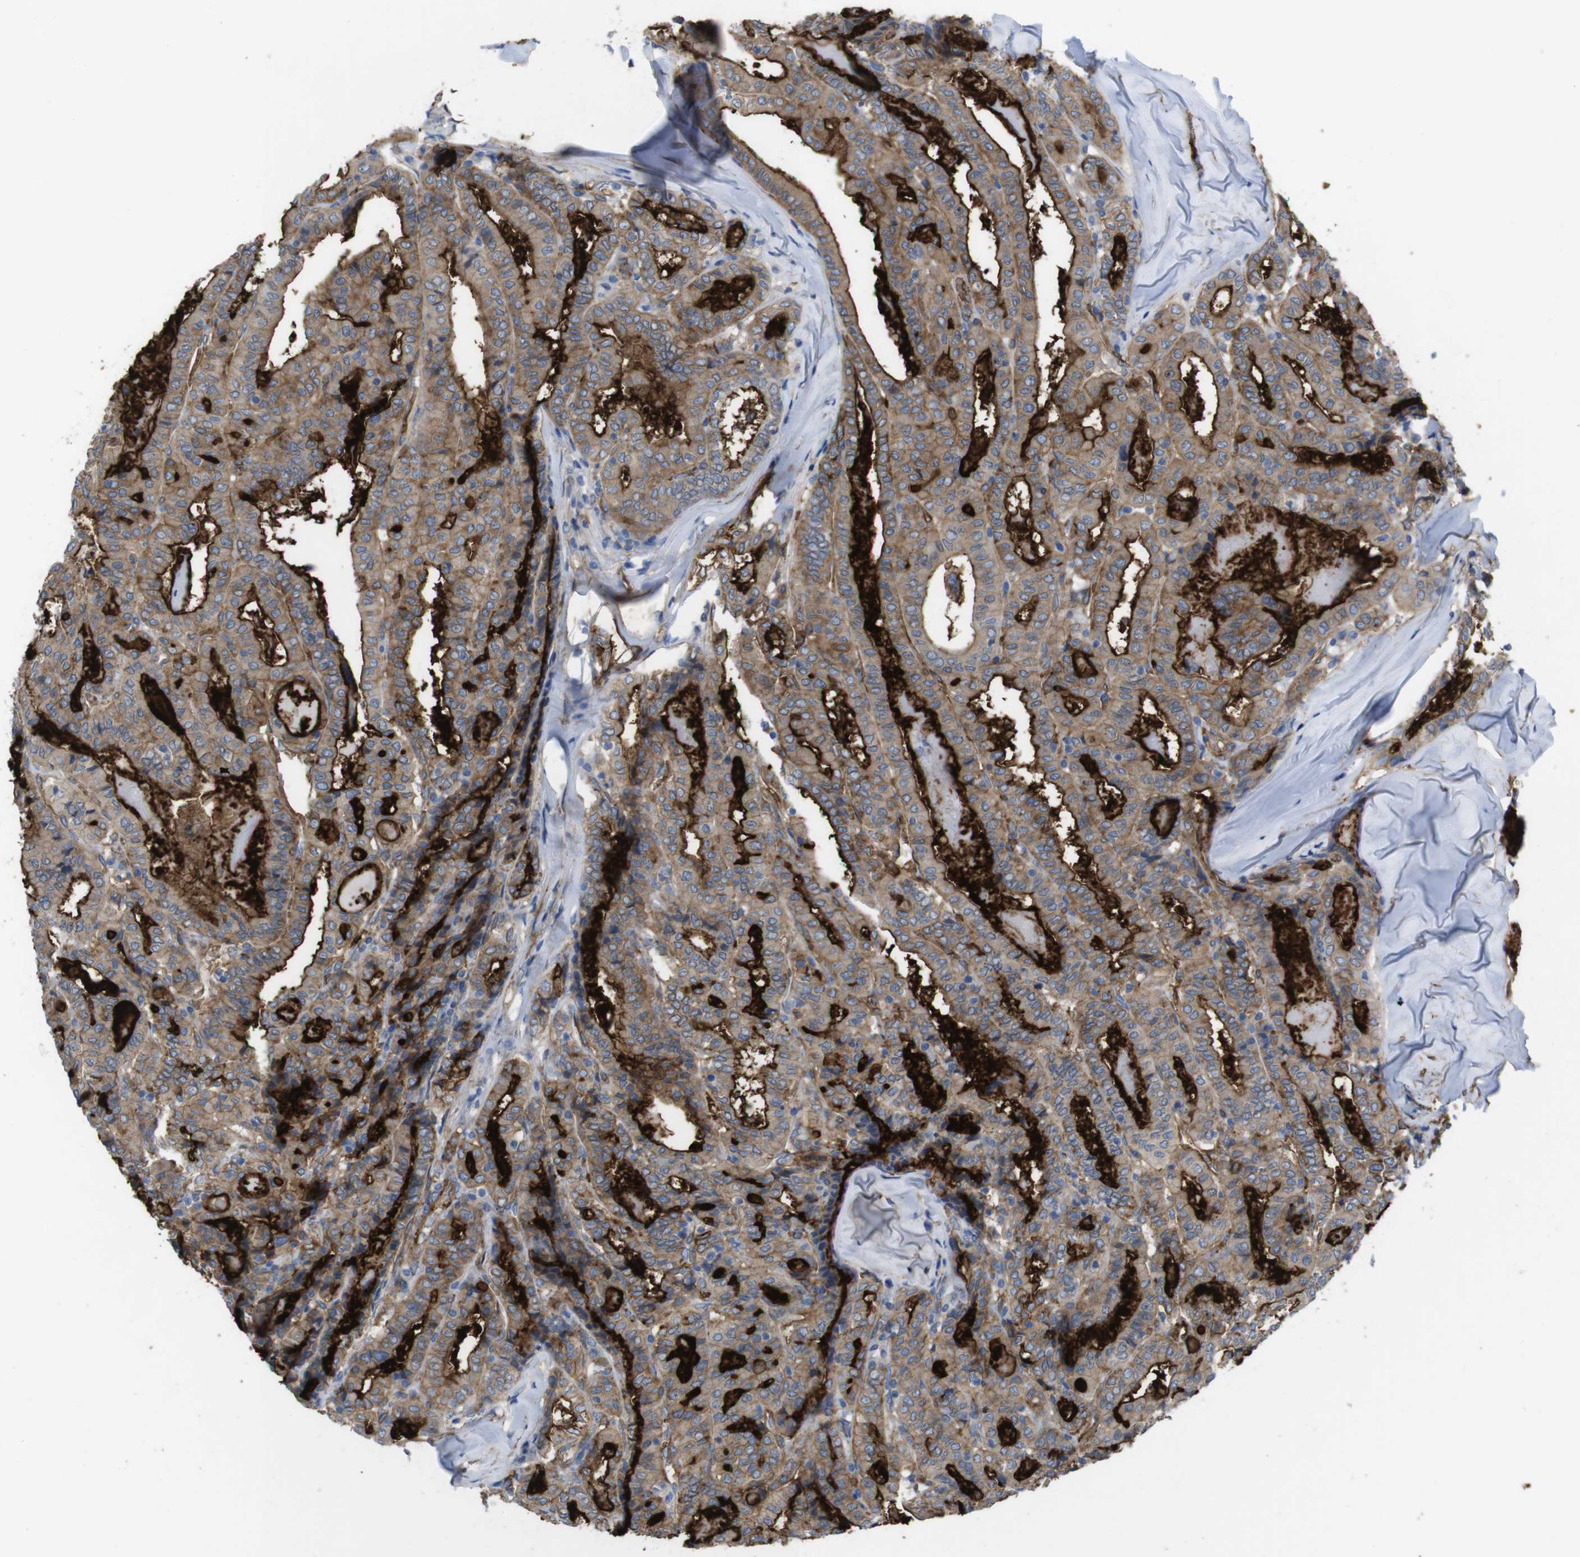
{"staining": {"intensity": "strong", "quantity": ">75%", "location": "cytoplasmic/membranous"}, "tissue": "thyroid cancer", "cell_type": "Tumor cells", "image_type": "cancer", "snomed": [{"axis": "morphology", "description": "Papillary adenocarcinoma, NOS"}, {"axis": "topography", "description": "Thyroid gland"}], "caption": "This is a micrograph of IHC staining of papillary adenocarcinoma (thyroid), which shows strong positivity in the cytoplasmic/membranous of tumor cells.", "gene": "CYBRD1", "patient": {"sex": "female", "age": 42}}